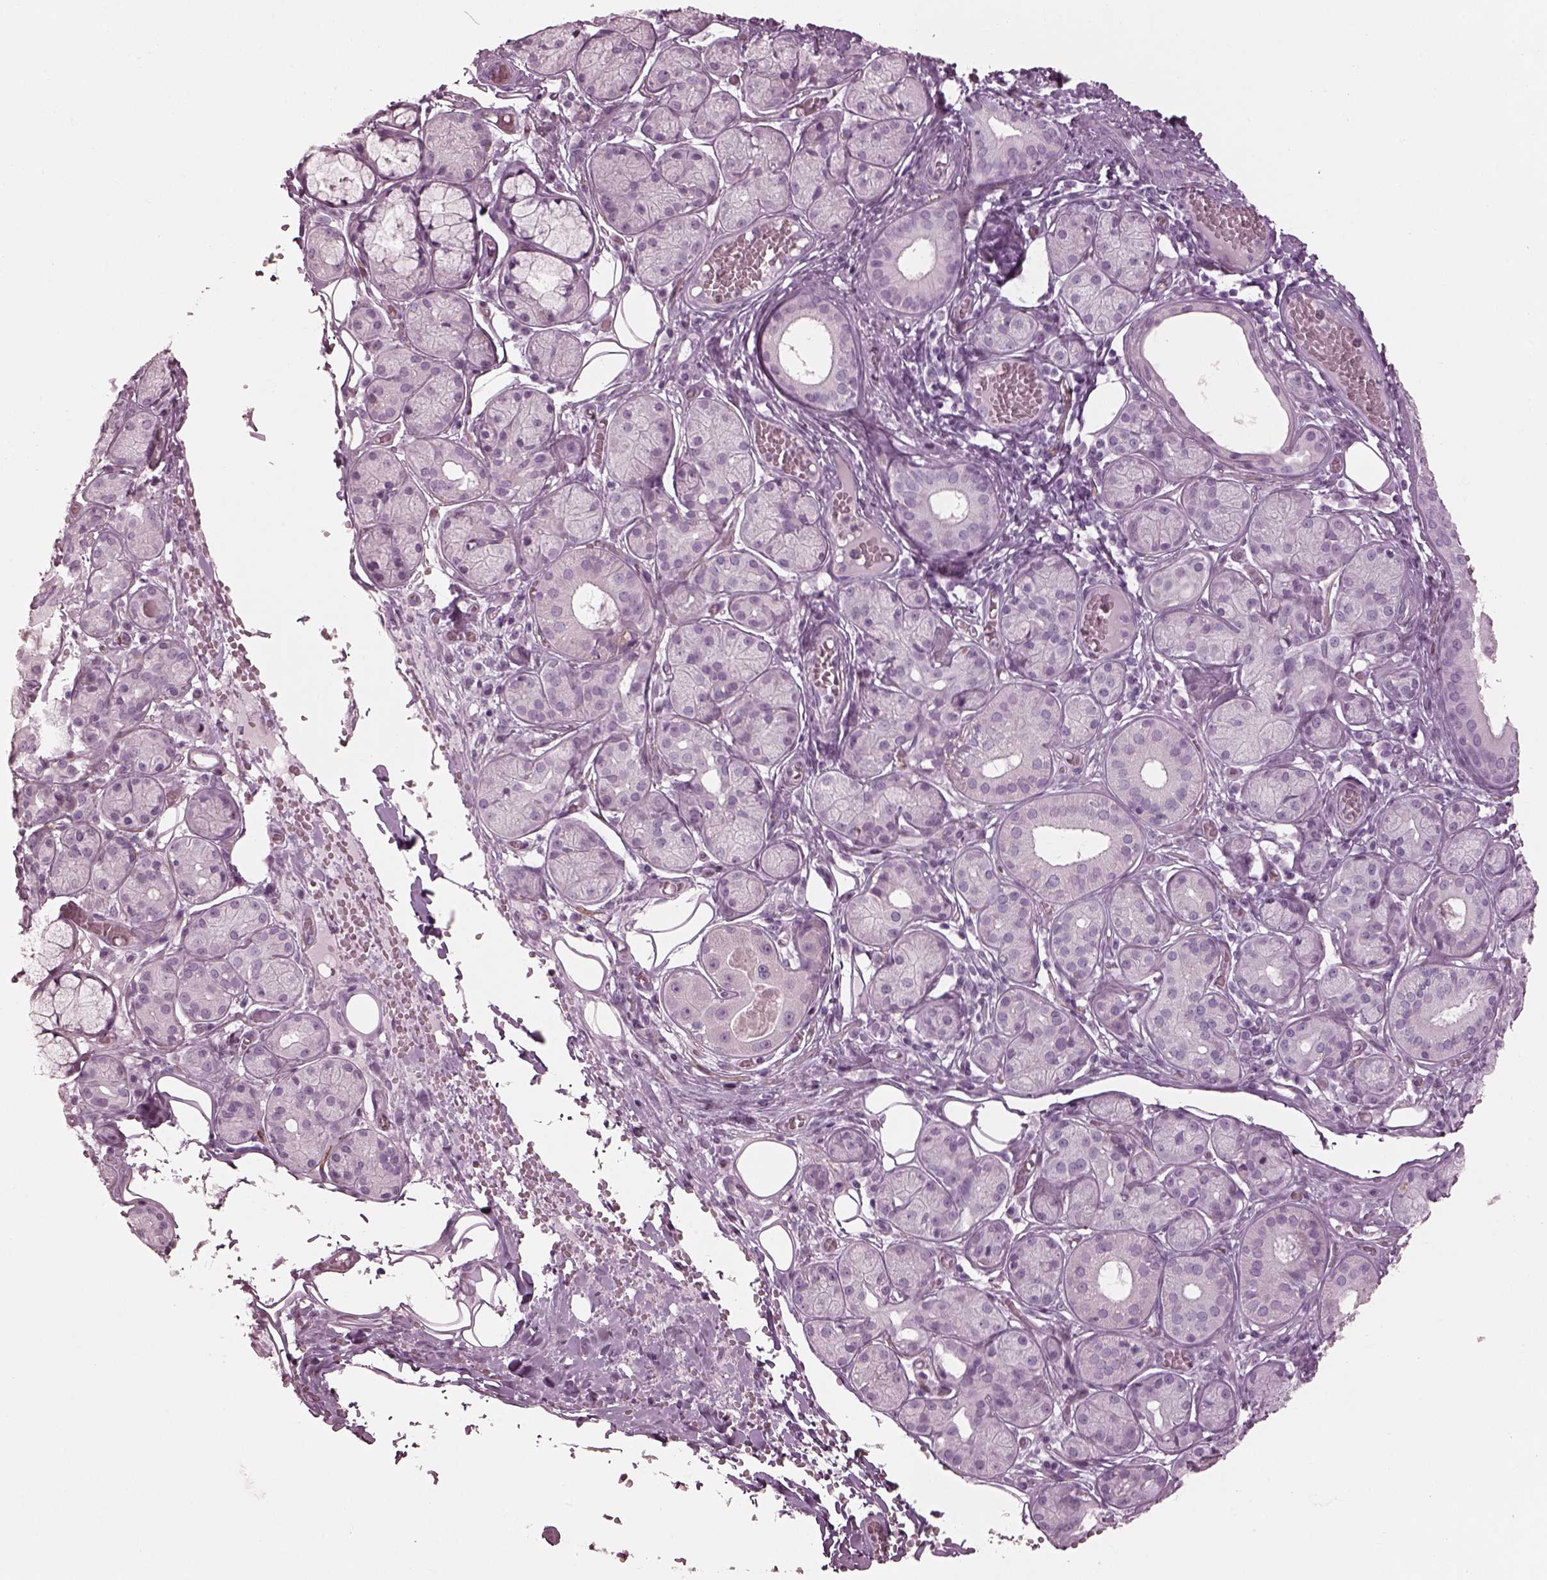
{"staining": {"intensity": "negative", "quantity": "none", "location": "none"}, "tissue": "salivary gland", "cell_type": "Glandular cells", "image_type": "normal", "snomed": [{"axis": "morphology", "description": "Normal tissue, NOS"}, {"axis": "topography", "description": "Salivary gland"}, {"axis": "topography", "description": "Peripheral nerve tissue"}], "caption": "Immunohistochemical staining of unremarkable human salivary gland shows no significant expression in glandular cells.", "gene": "ENSG00000289258", "patient": {"sex": "male", "age": 71}}